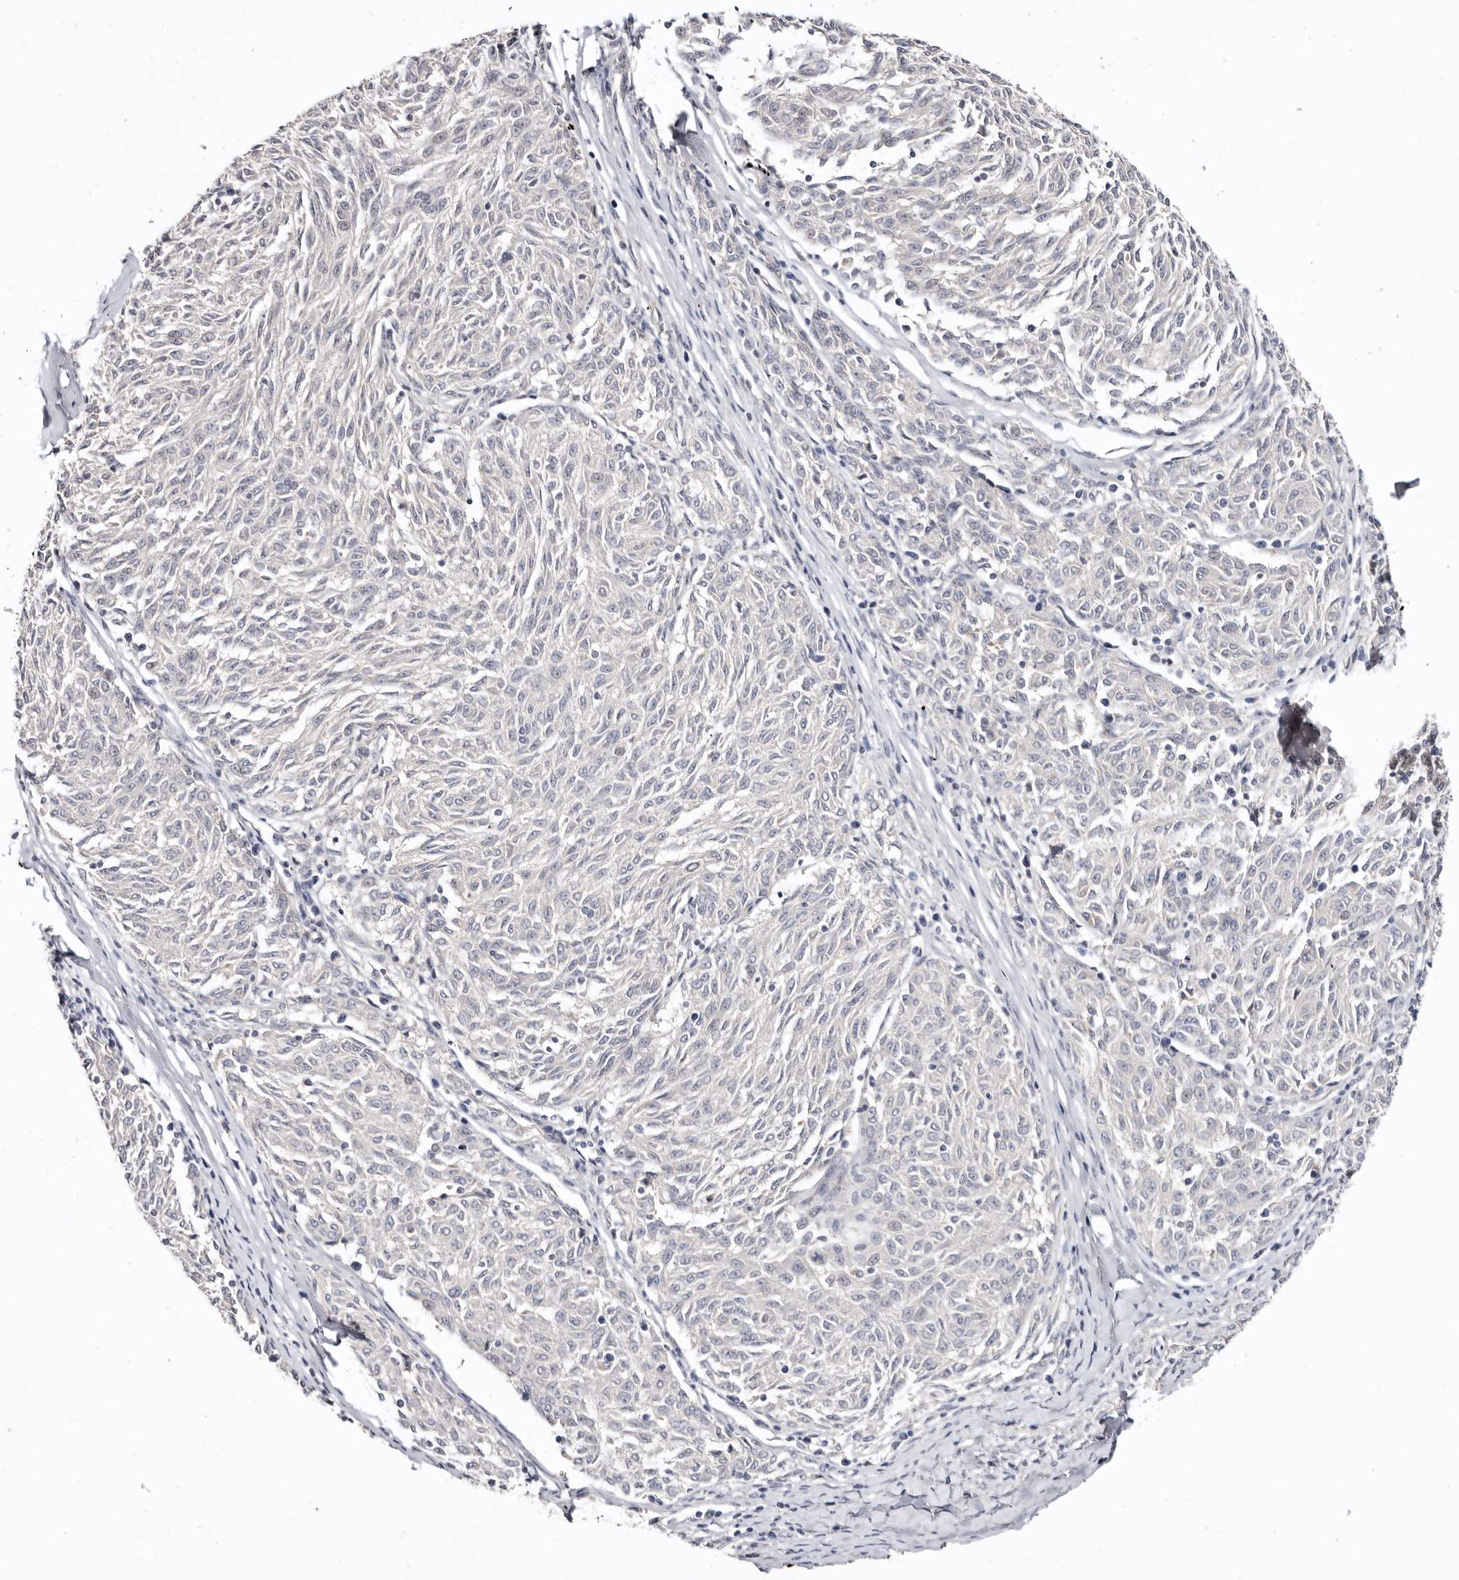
{"staining": {"intensity": "negative", "quantity": "none", "location": "none"}, "tissue": "melanoma", "cell_type": "Tumor cells", "image_type": "cancer", "snomed": [{"axis": "morphology", "description": "Malignant melanoma, NOS"}, {"axis": "topography", "description": "Skin"}], "caption": "This is a image of immunohistochemistry staining of melanoma, which shows no staining in tumor cells.", "gene": "KLHL4", "patient": {"sex": "female", "age": 72}}